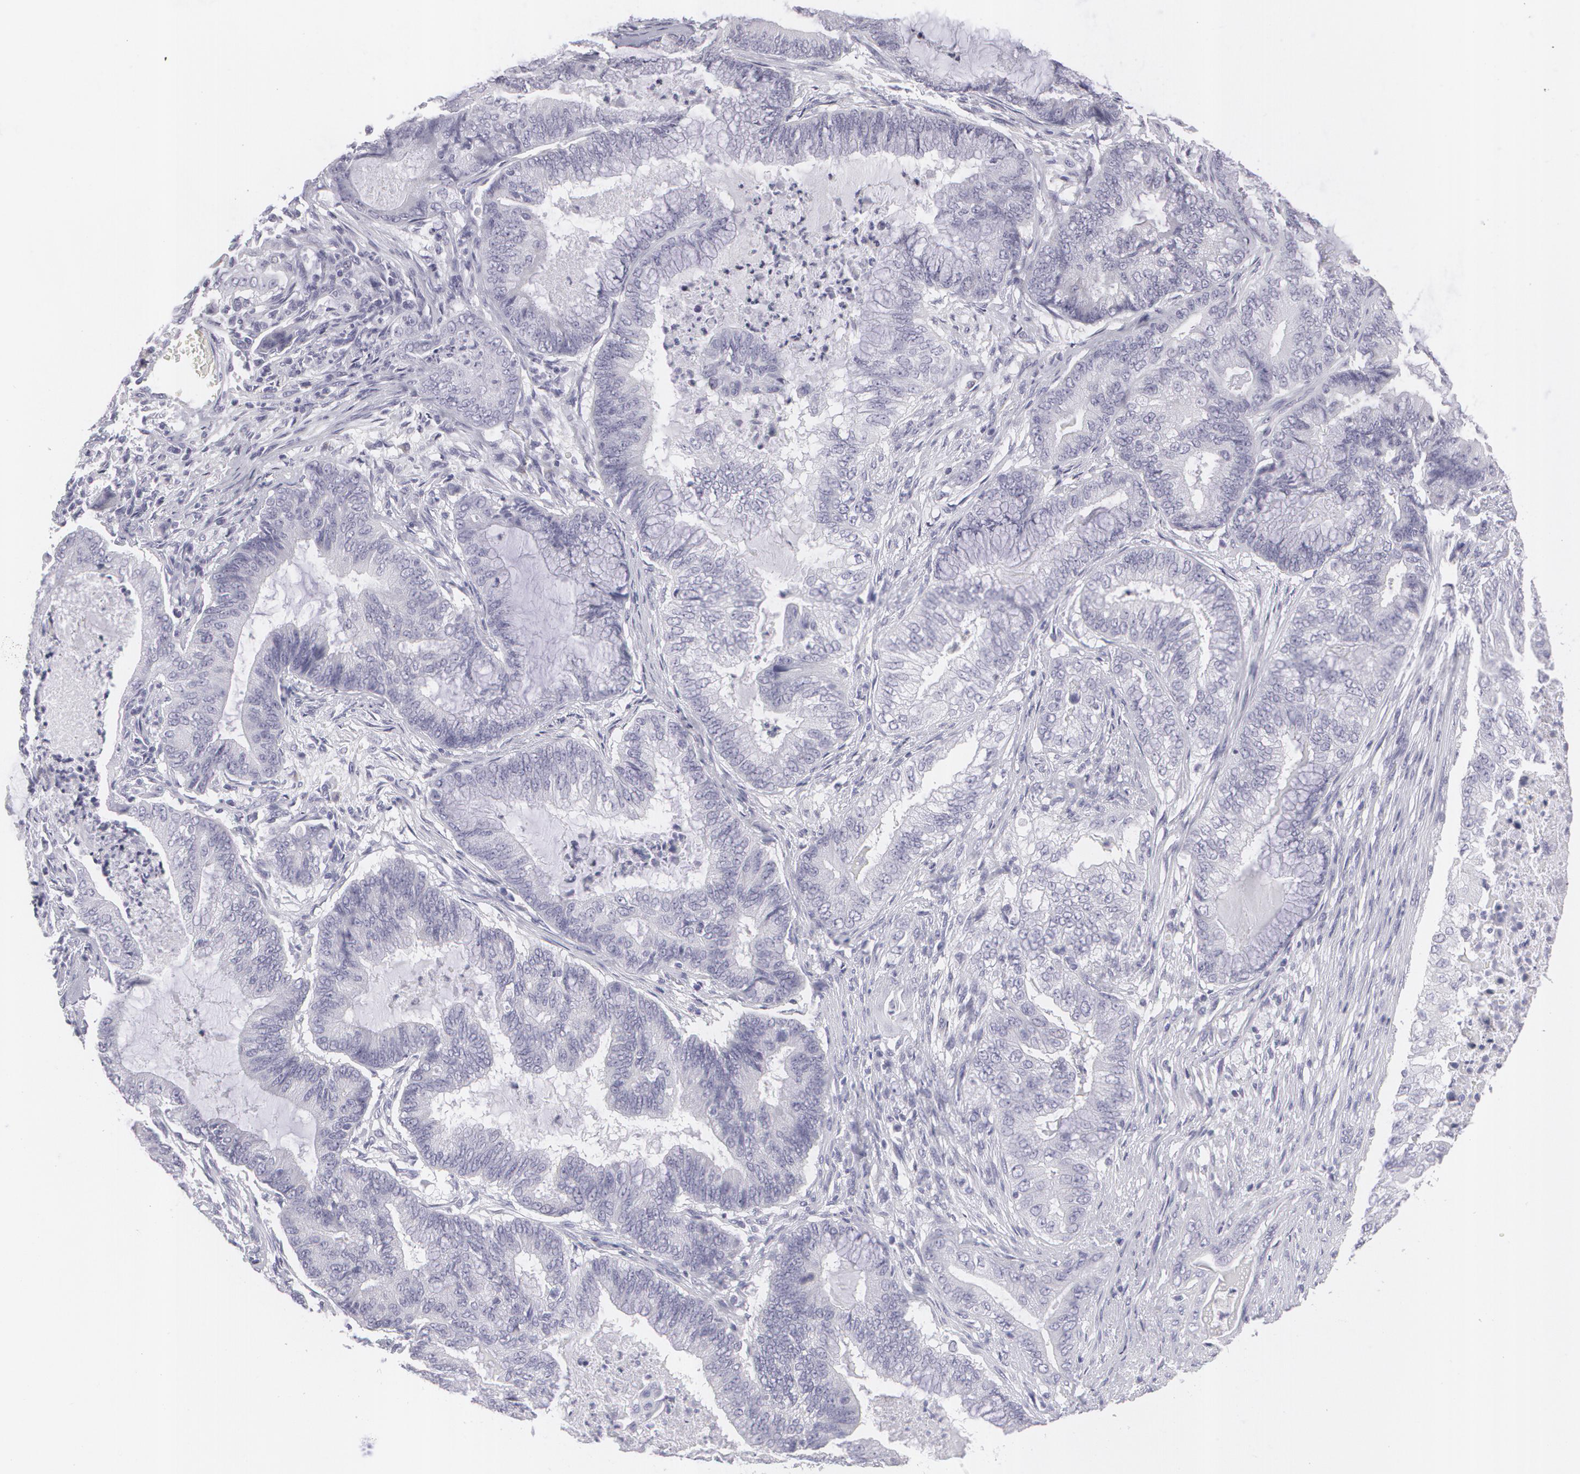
{"staining": {"intensity": "negative", "quantity": "none", "location": "none"}, "tissue": "endometrial cancer", "cell_type": "Tumor cells", "image_type": "cancer", "snomed": [{"axis": "morphology", "description": "Adenocarcinoma, NOS"}, {"axis": "topography", "description": "Endometrium"}], "caption": "Adenocarcinoma (endometrial) stained for a protein using IHC displays no expression tumor cells.", "gene": "MBNL3", "patient": {"sex": "female", "age": 63}}